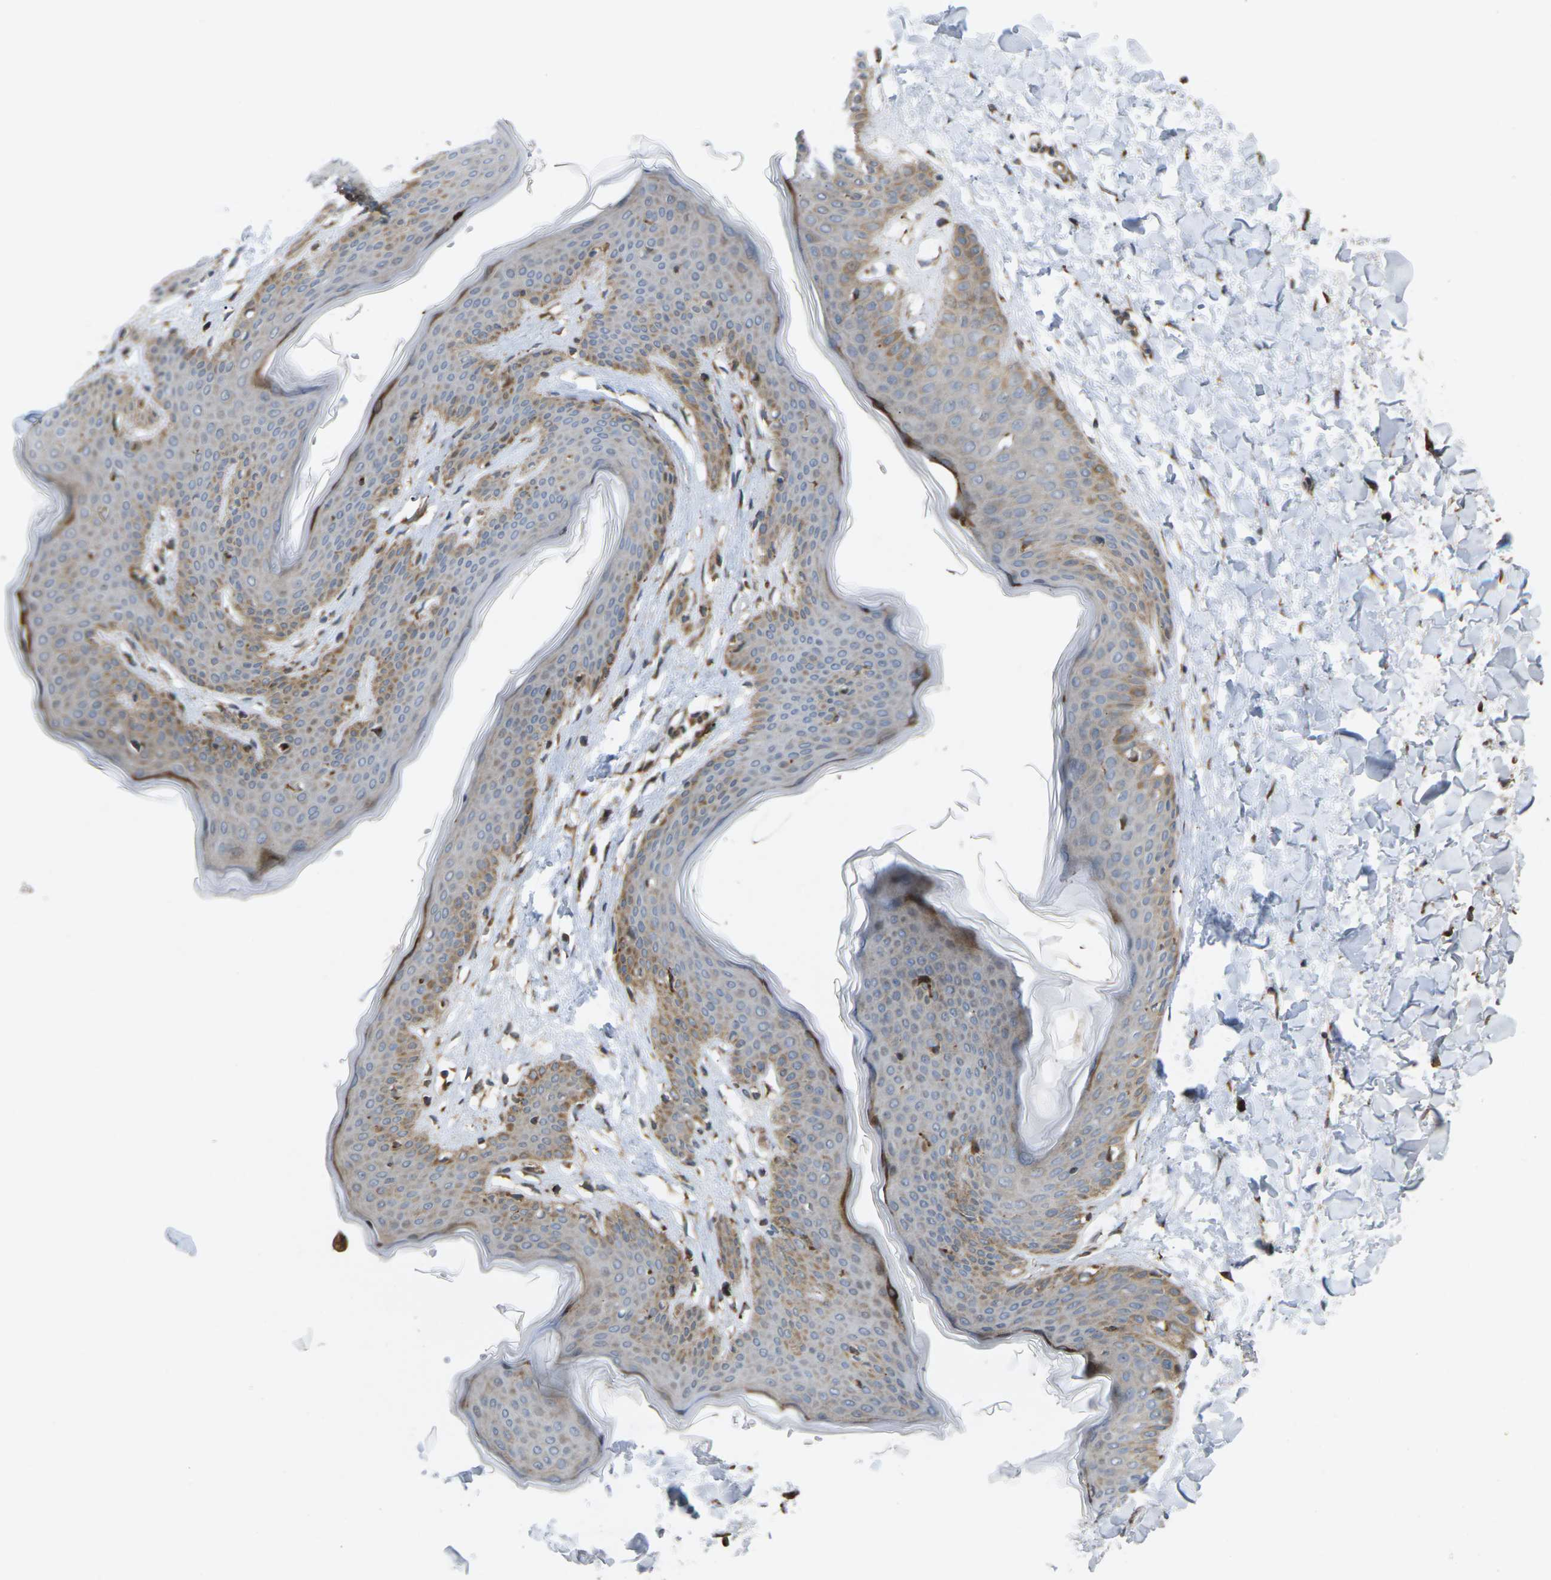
{"staining": {"intensity": "negative", "quantity": "none", "location": "none"}, "tissue": "skin", "cell_type": "Fibroblasts", "image_type": "normal", "snomed": [{"axis": "morphology", "description": "Normal tissue, NOS"}, {"axis": "topography", "description": "Skin"}], "caption": "This is an immunohistochemistry image of unremarkable skin. There is no positivity in fibroblasts.", "gene": "ROBO1", "patient": {"sex": "female", "age": 17}}